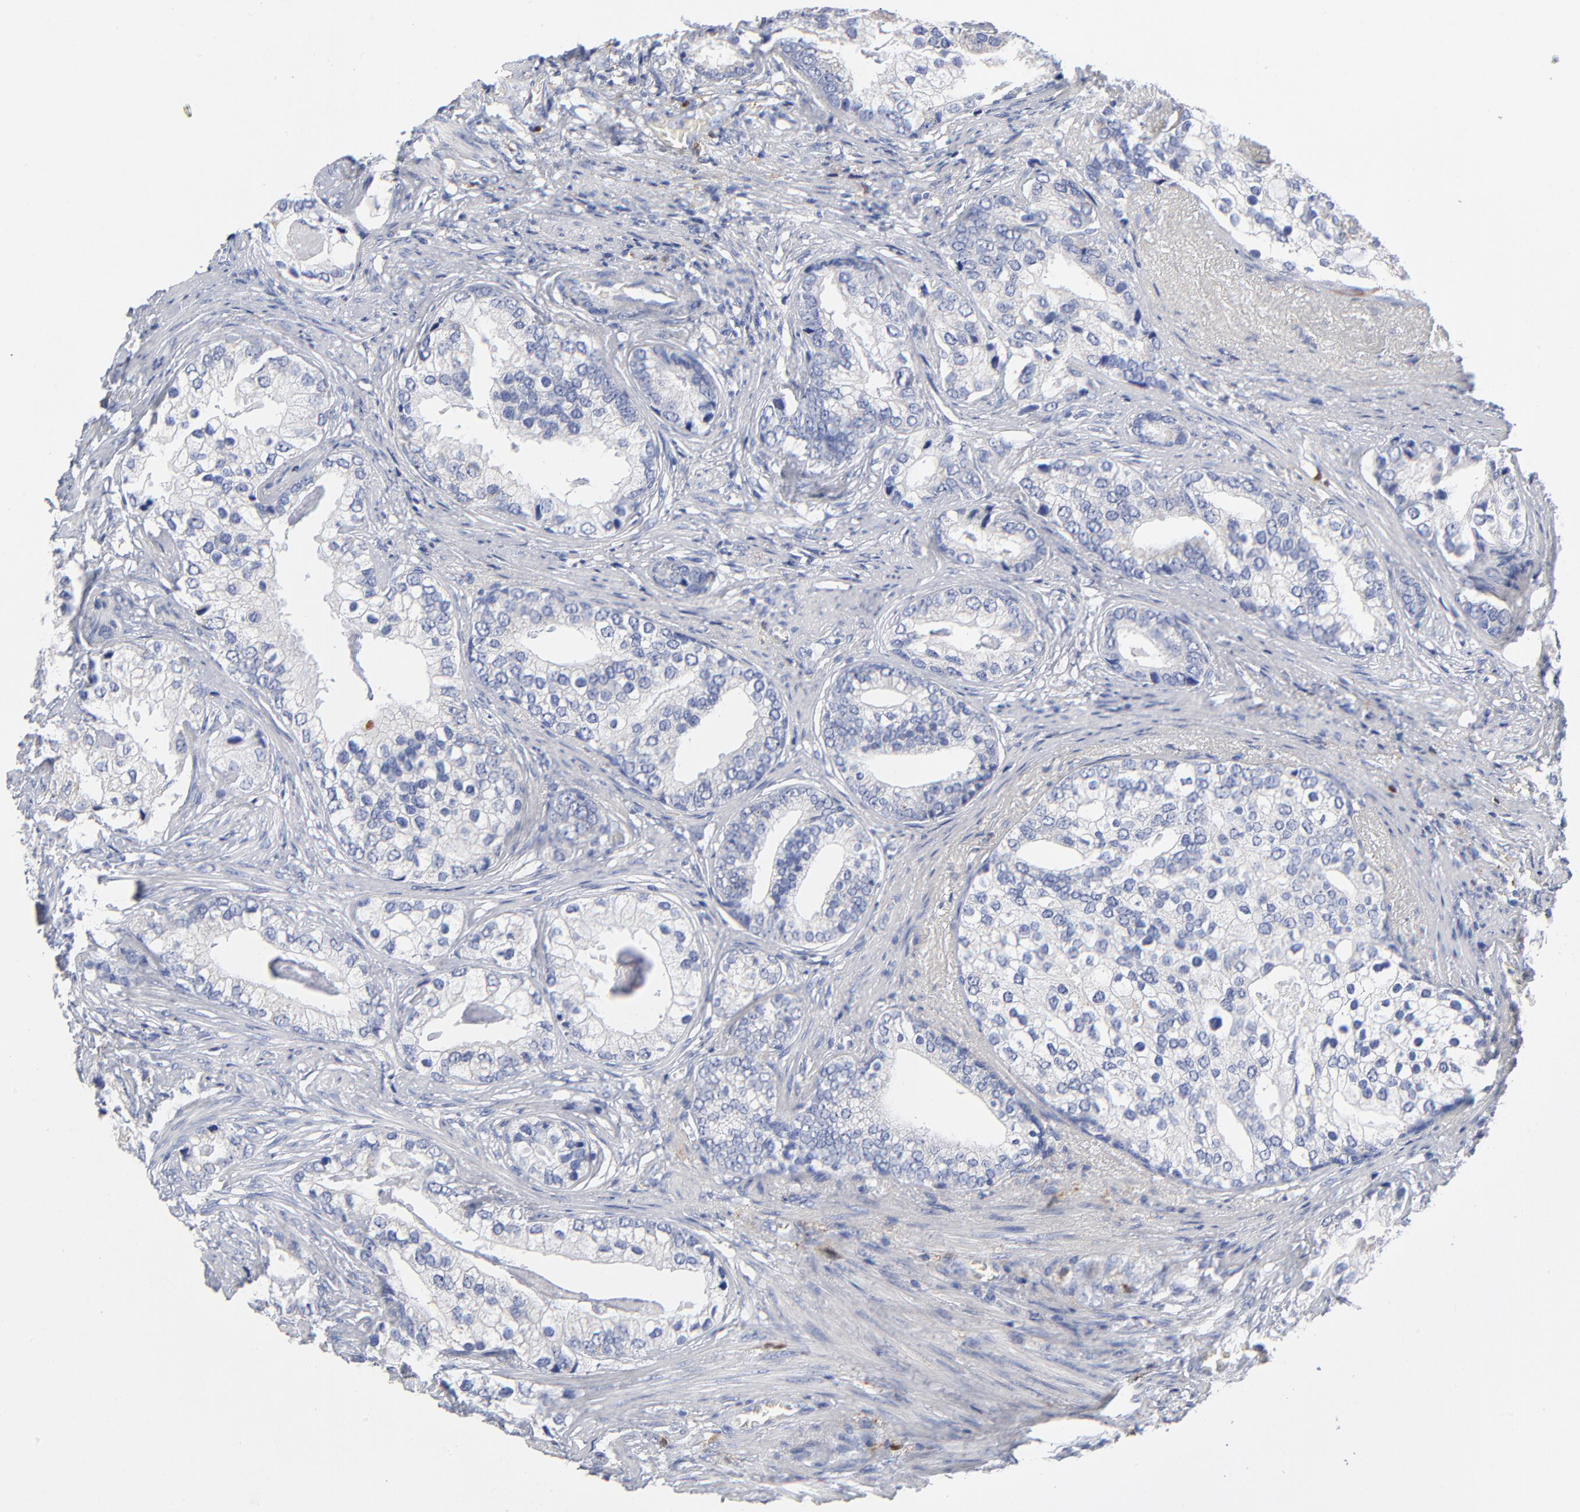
{"staining": {"intensity": "negative", "quantity": "none", "location": "none"}, "tissue": "prostate cancer", "cell_type": "Tumor cells", "image_type": "cancer", "snomed": [{"axis": "morphology", "description": "Adenocarcinoma, Low grade"}, {"axis": "topography", "description": "Prostate"}], "caption": "There is no significant expression in tumor cells of prostate cancer (adenocarcinoma (low-grade)).", "gene": "PTP4A1", "patient": {"sex": "male", "age": 71}}